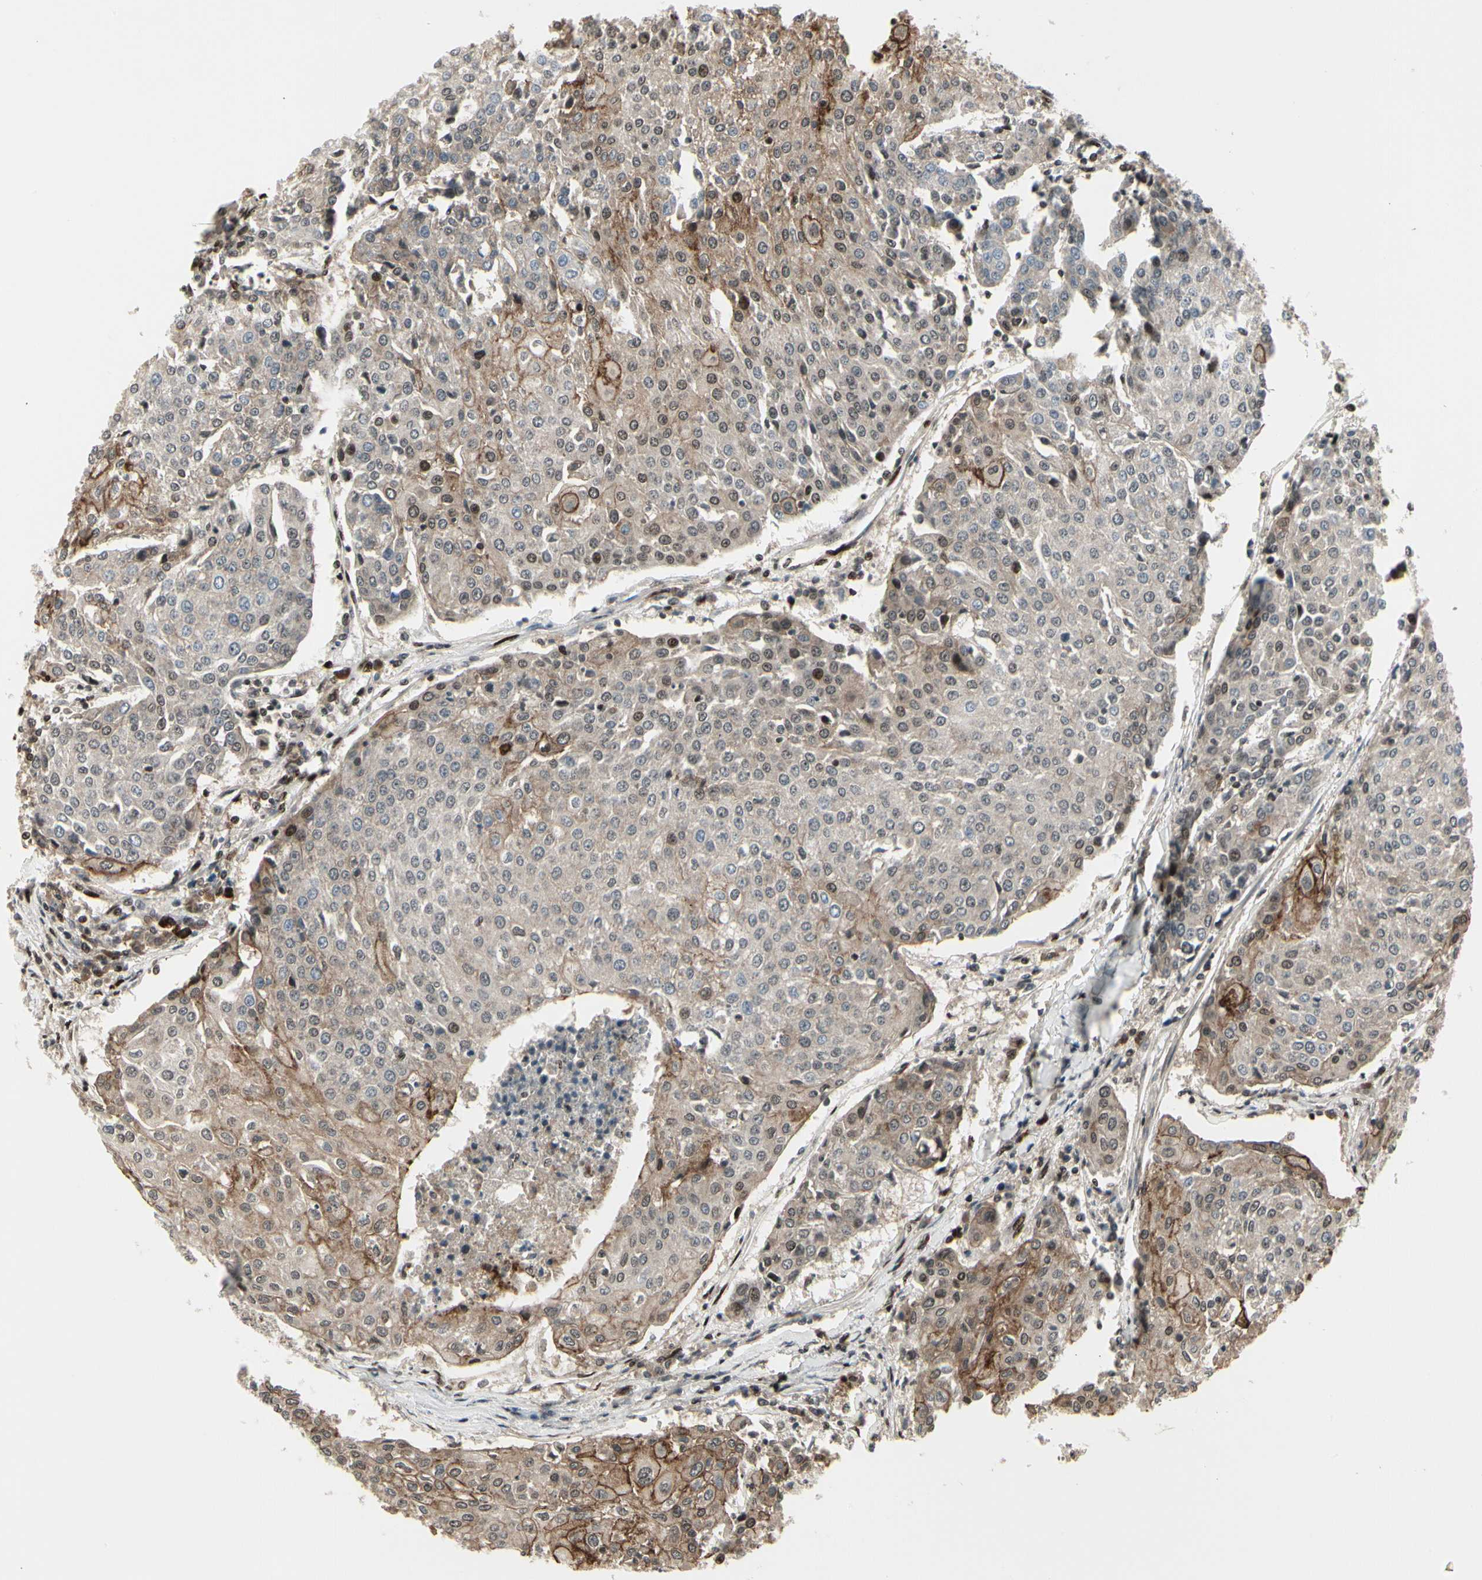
{"staining": {"intensity": "strong", "quantity": "<25%", "location": "cytoplasmic/membranous"}, "tissue": "urothelial cancer", "cell_type": "Tumor cells", "image_type": "cancer", "snomed": [{"axis": "morphology", "description": "Urothelial carcinoma, High grade"}, {"axis": "topography", "description": "Urinary bladder"}], "caption": "Immunohistochemistry of human urothelial cancer exhibits medium levels of strong cytoplasmic/membranous staining in approximately <25% of tumor cells.", "gene": "FOXJ2", "patient": {"sex": "female", "age": 85}}